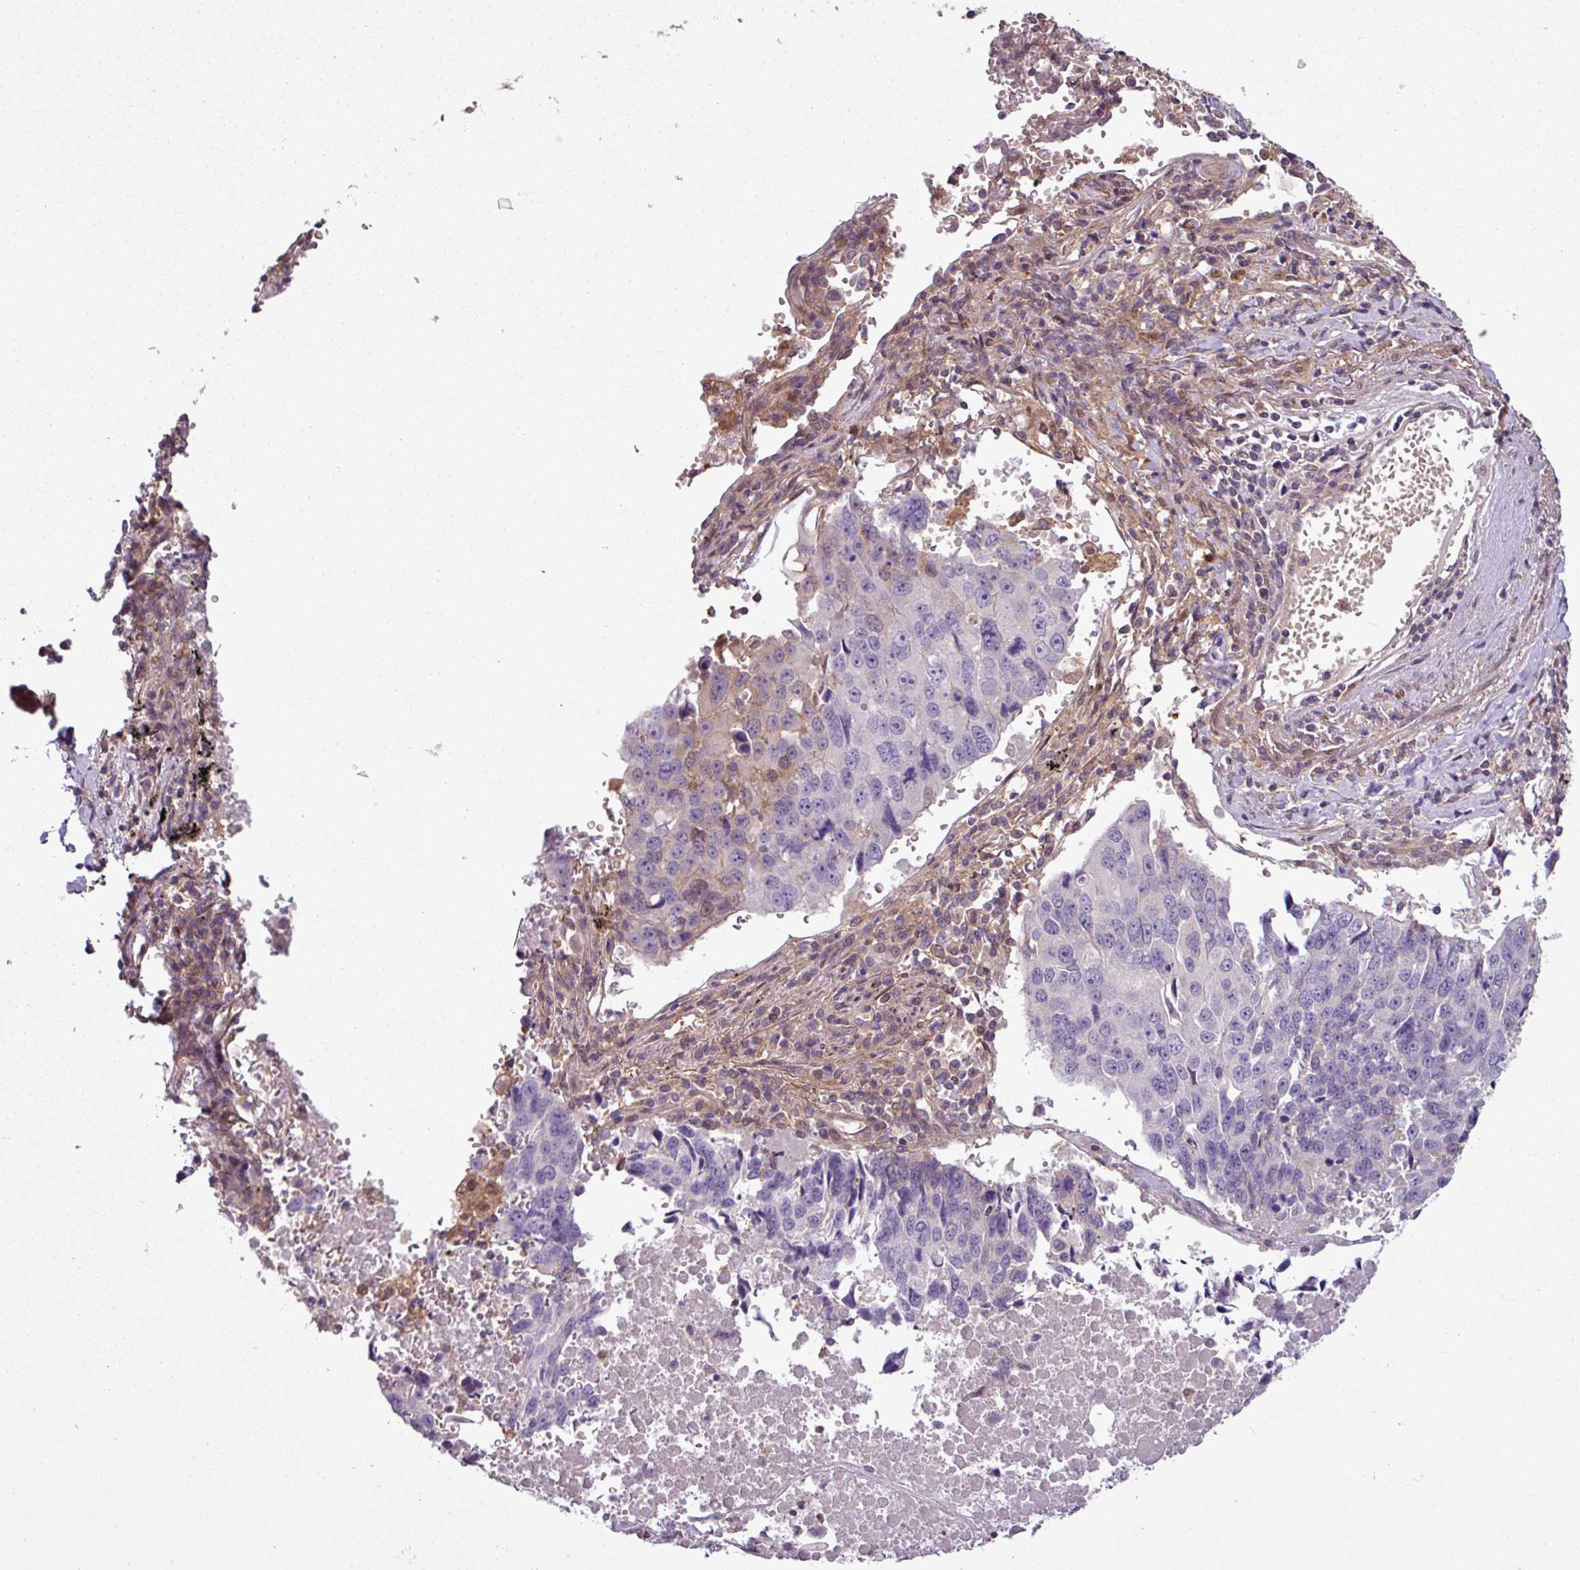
{"staining": {"intensity": "negative", "quantity": "none", "location": "none"}, "tissue": "lung cancer", "cell_type": "Tumor cells", "image_type": "cancer", "snomed": [{"axis": "morphology", "description": "Squamous cell carcinoma, NOS"}, {"axis": "topography", "description": "Lung"}], "caption": "DAB immunohistochemical staining of squamous cell carcinoma (lung) exhibits no significant staining in tumor cells.", "gene": "SH3BGRL", "patient": {"sex": "female", "age": 66}}